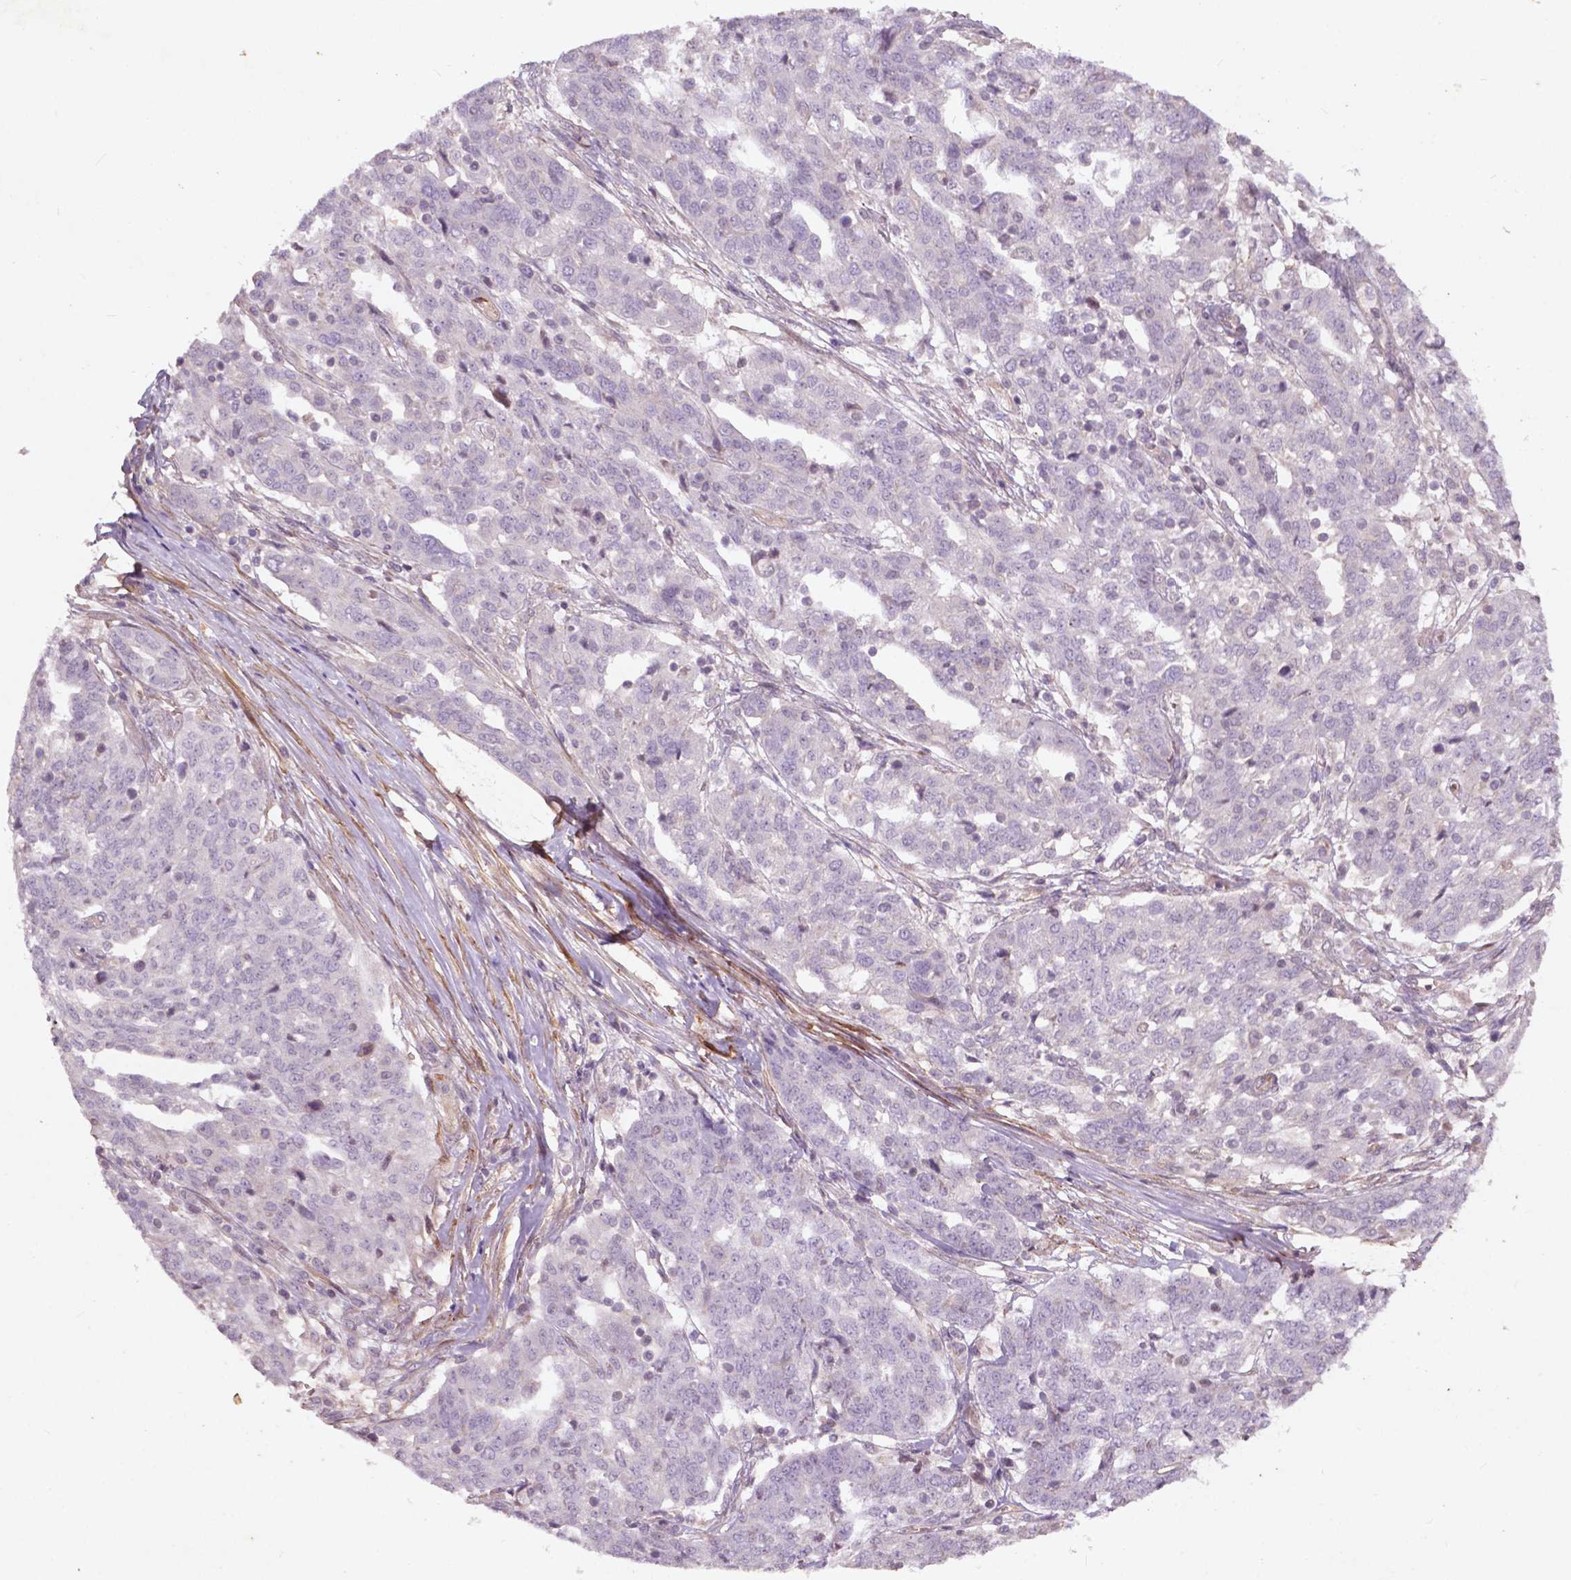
{"staining": {"intensity": "negative", "quantity": "none", "location": "none"}, "tissue": "ovarian cancer", "cell_type": "Tumor cells", "image_type": "cancer", "snomed": [{"axis": "morphology", "description": "Cystadenocarcinoma, serous, NOS"}, {"axis": "topography", "description": "Ovary"}], "caption": "Ovarian serous cystadenocarcinoma was stained to show a protein in brown. There is no significant positivity in tumor cells.", "gene": "RFPL4B", "patient": {"sex": "female", "age": 67}}